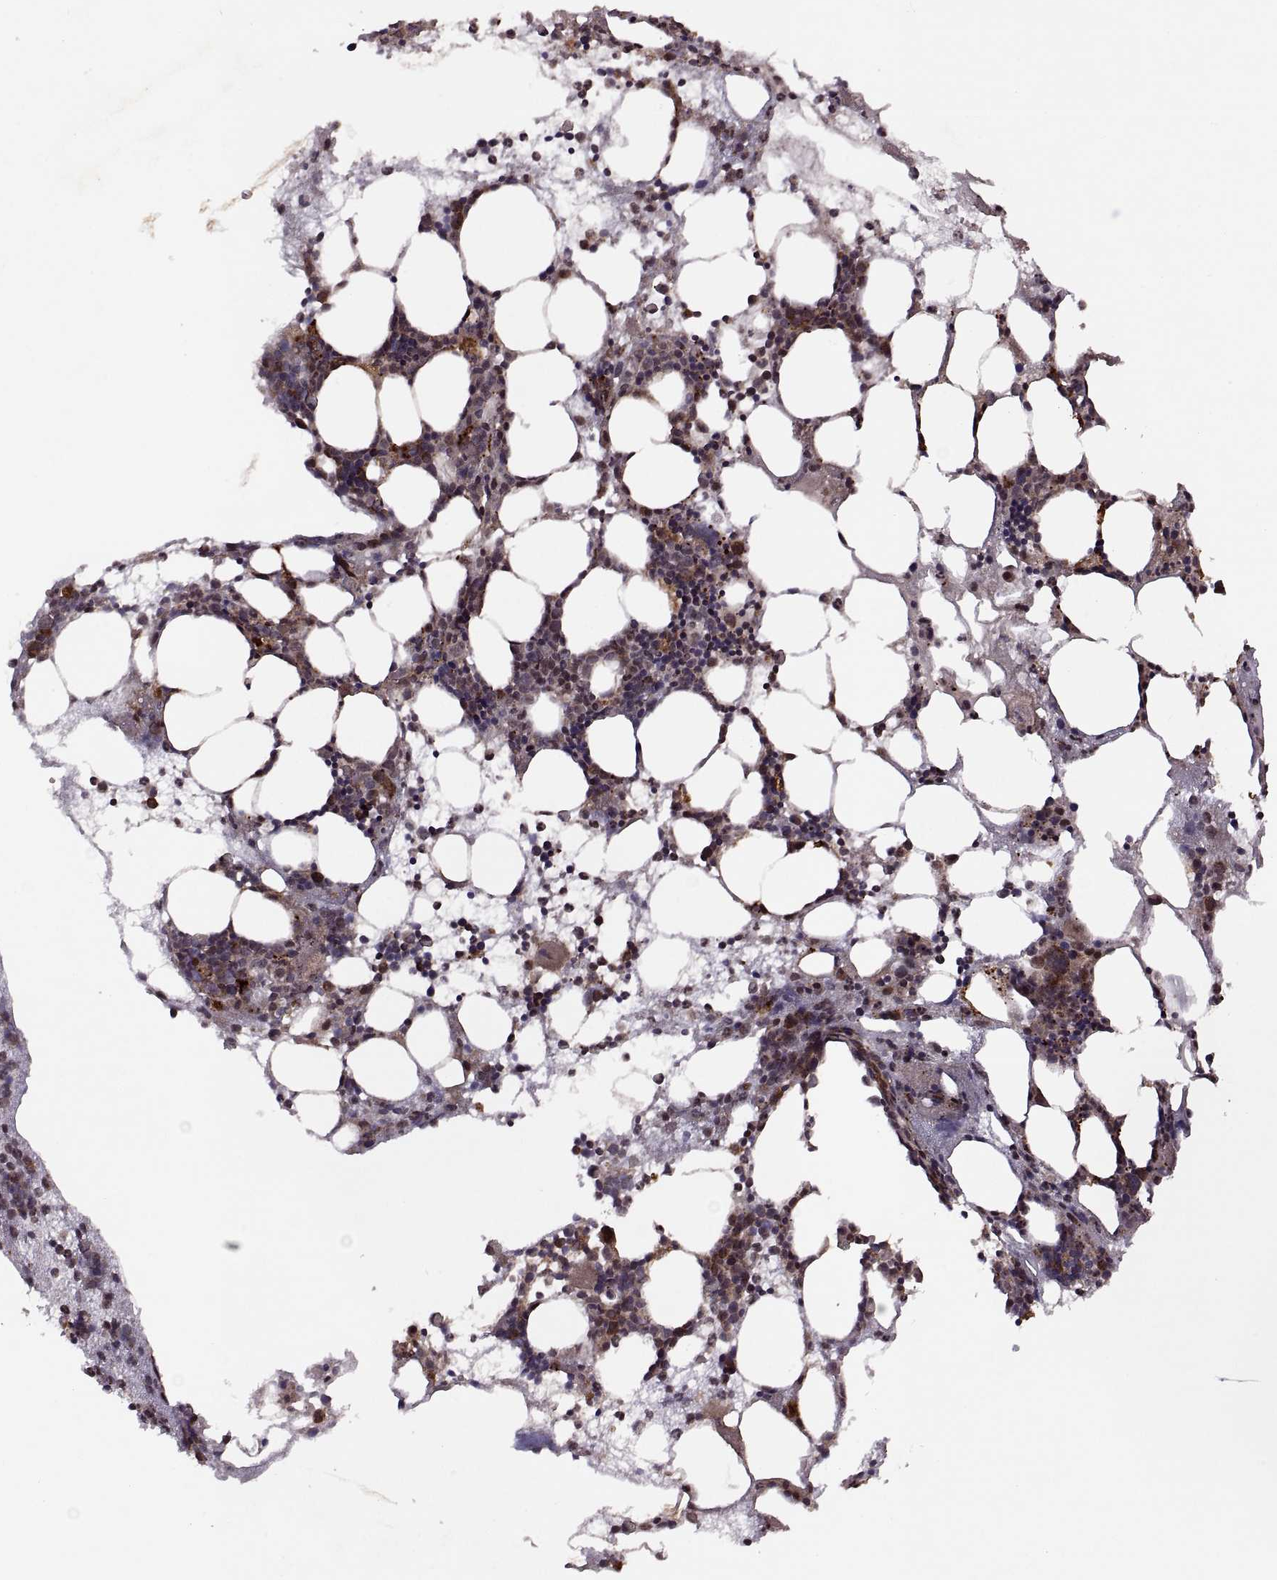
{"staining": {"intensity": "moderate", "quantity": "<25%", "location": "cytoplasmic/membranous"}, "tissue": "bone marrow", "cell_type": "Hematopoietic cells", "image_type": "normal", "snomed": [{"axis": "morphology", "description": "Normal tissue, NOS"}, {"axis": "topography", "description": "Bone marrow"}], "caption": "Brown immunohistochemical staining in normal bone marrow reveals moderate cytoplasmic/membranous staining in approximately <25% of hematopoietic cells.", "gene": "PTOV1", "patient": {"sex": "male", "age": 54}}